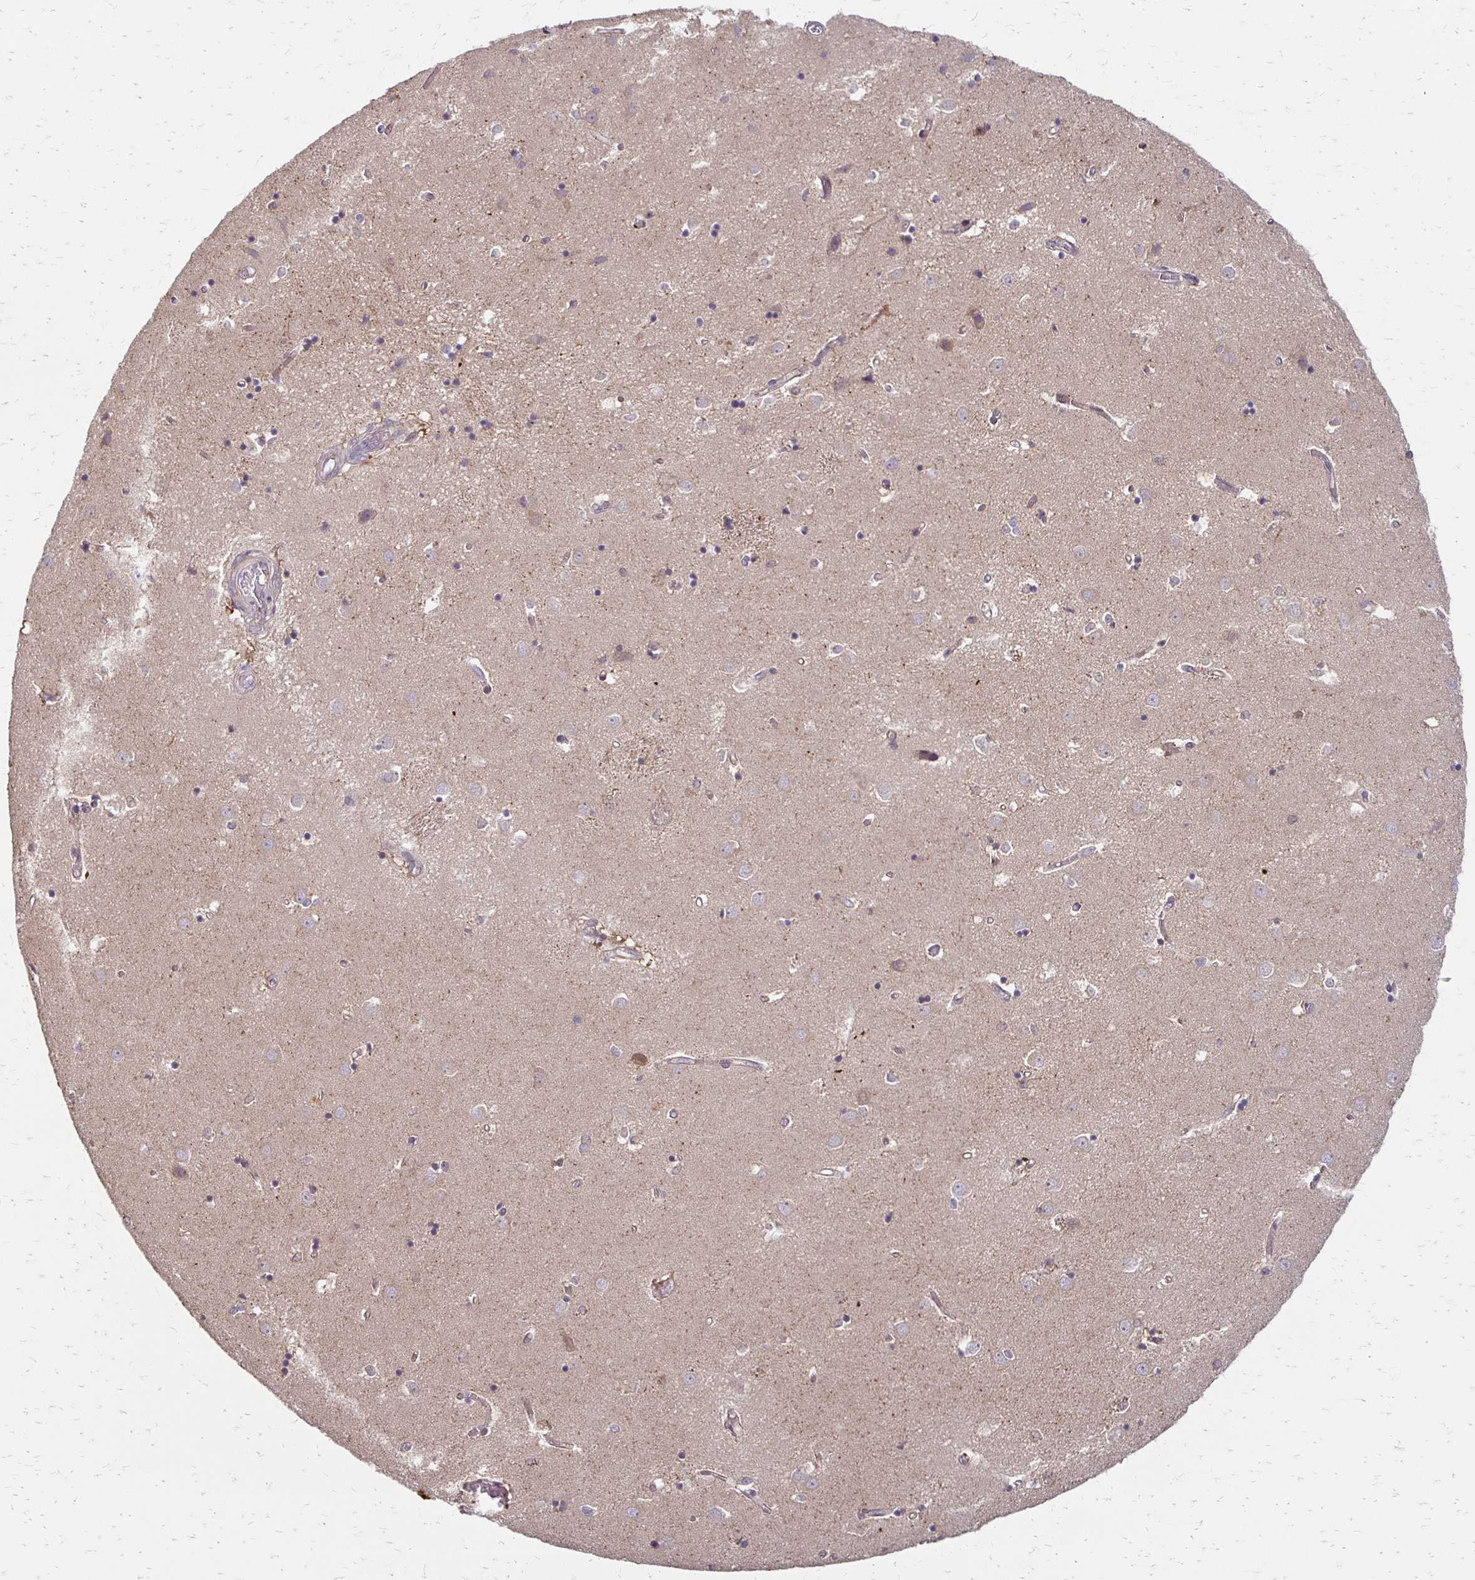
{"staining": {"intensity": "negative", "quantity": "none", "location": "none"}, "tissue": "caudate", "cell_type": "Glial cells", "image_type": "normal", "snomed": [{"axis": "morphology", "description": "Normal tissue, NOS"}, {"axis": "topography", "description": "Lateral ventricle wall"}], "caption": "Caudate stained for a protein using IHC exhibits no expression glial cells.", "gene": "CFL2", "patient": {"sex": "male", "age": 54}}